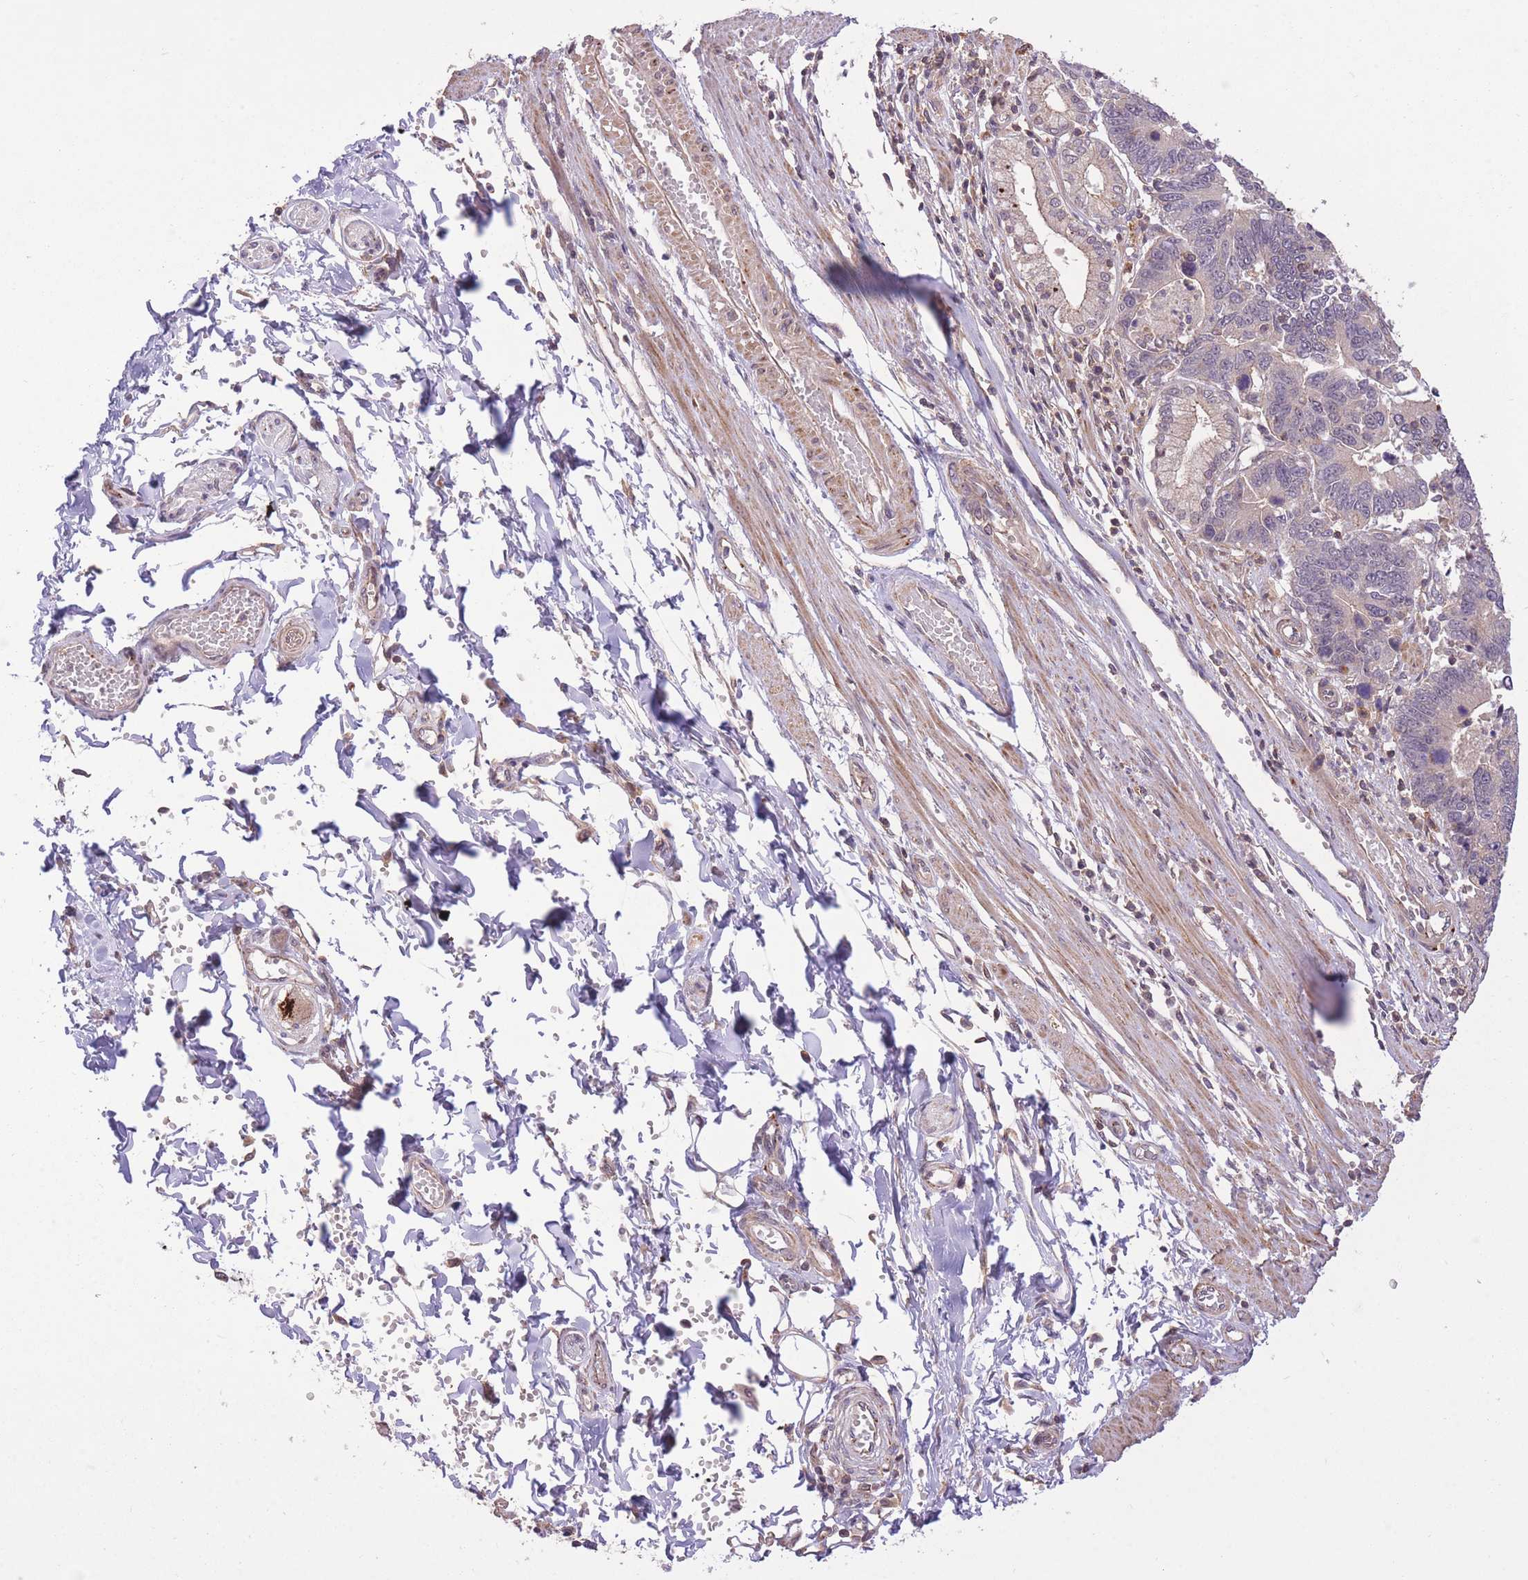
{"staining": {"intensity": "negative", "quantity": "none", "location": "none"}, "tissue": "stomach cancer", "cell_type": "Tumor cells", "image_type": "cancer", "snomed": [{"axis": "morphology", "description": "Adenocarcinoma, NOS"}, {"axis": "topography", "description": "Stomach"}], "caption": "This is a micrograph of immunohistochemistry (IHC) staining of stomach cancer (adenocarcinoma), which shows no expression in tumor cells.", "gene": "POLR3F", "patient": {"sex": "male", "age": 59}}